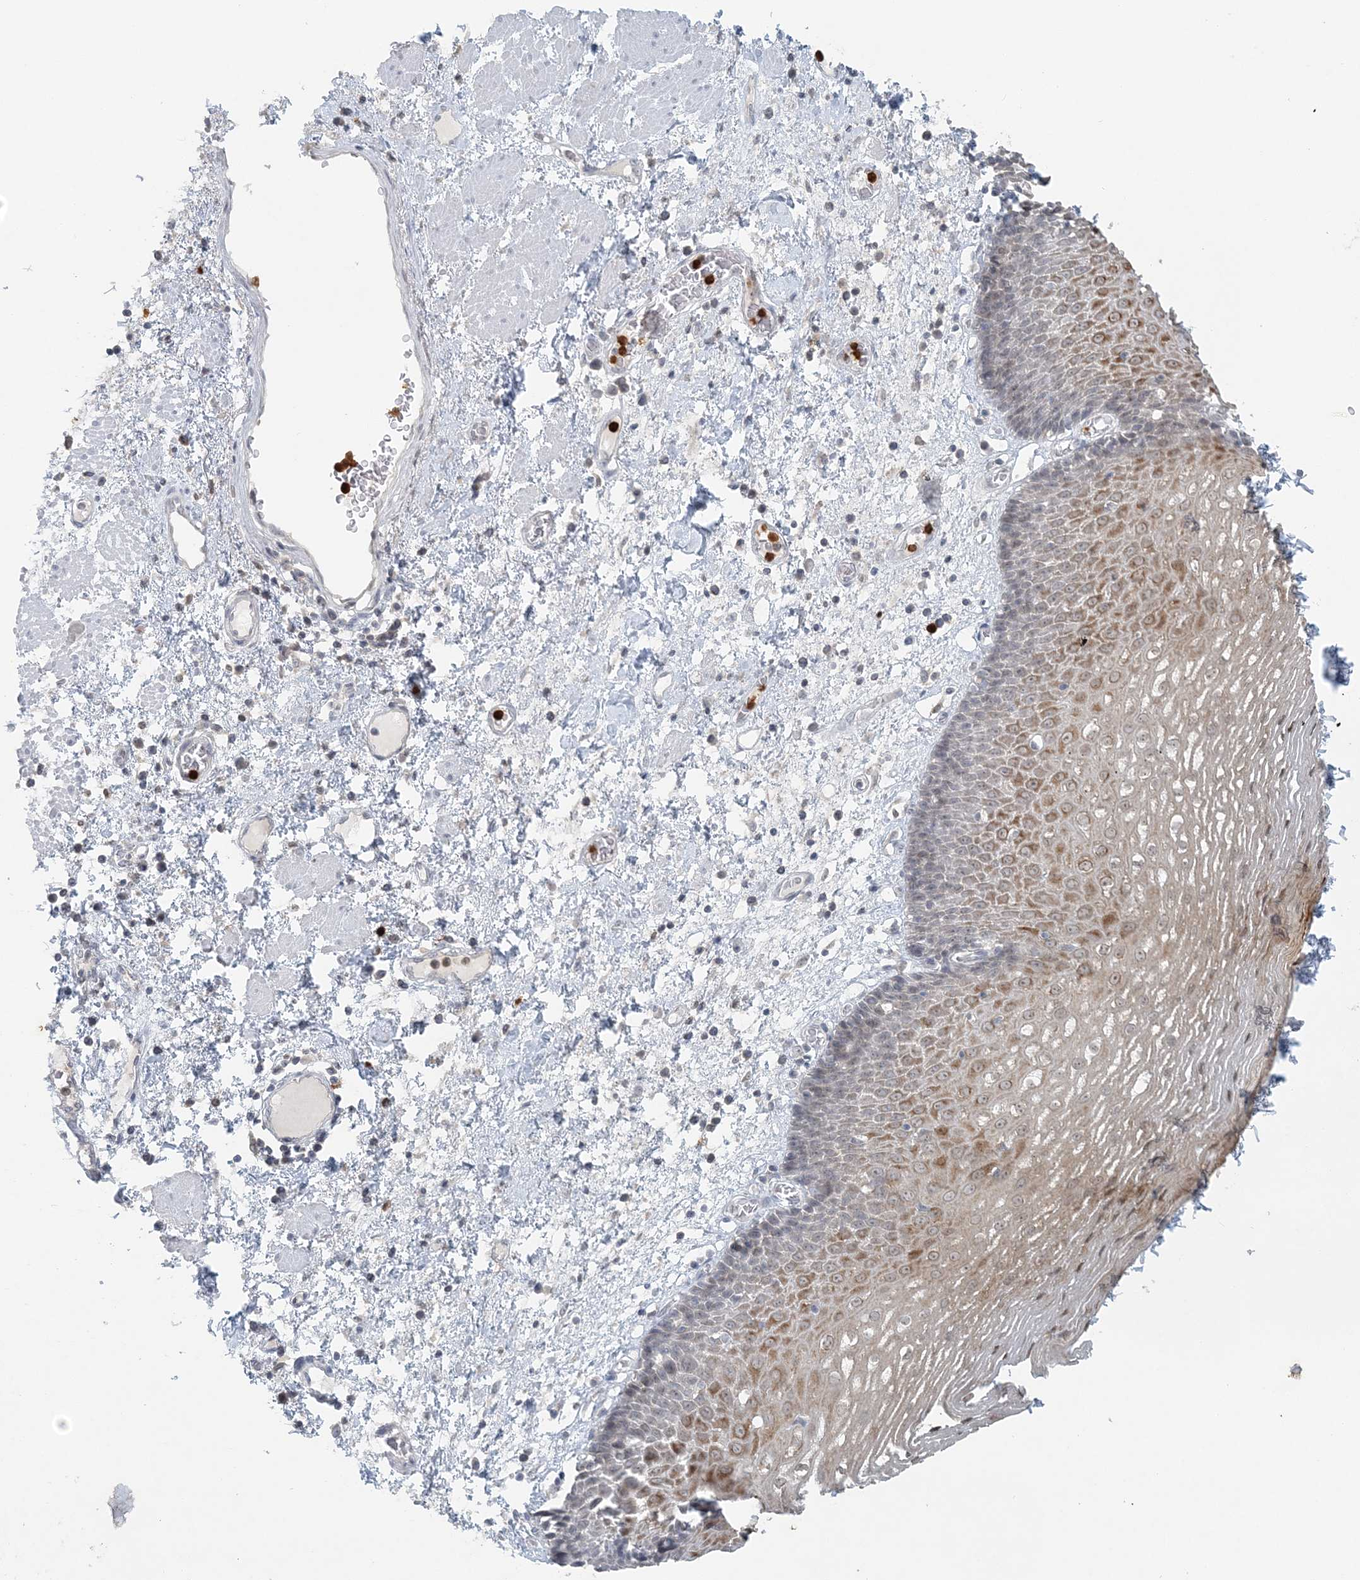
{"staining": {"intensity": "moderate", "quantity": "<25%", "location": "cytoplasmic/membranous"}, "tissue": "esophagus", "cell_type": "Squamous epithelial cells", "image_type": "normal", "snomed": [{"axis": "morphology", "description": "Normal tissue, NOS"}, {"axis": "morphology", "description": "Adenocarcinoma, NOS"}, {"axis": "topography", "description": "Esophagus"}], "caption": "Protein expression by IHC displays moderate cytoplasmic/membranous staining in approximately <25% of squamous epithelial cells in unremarkable esophagus.", "gene": "NUP54", "patient": {"sex": "male", "age": 62}}